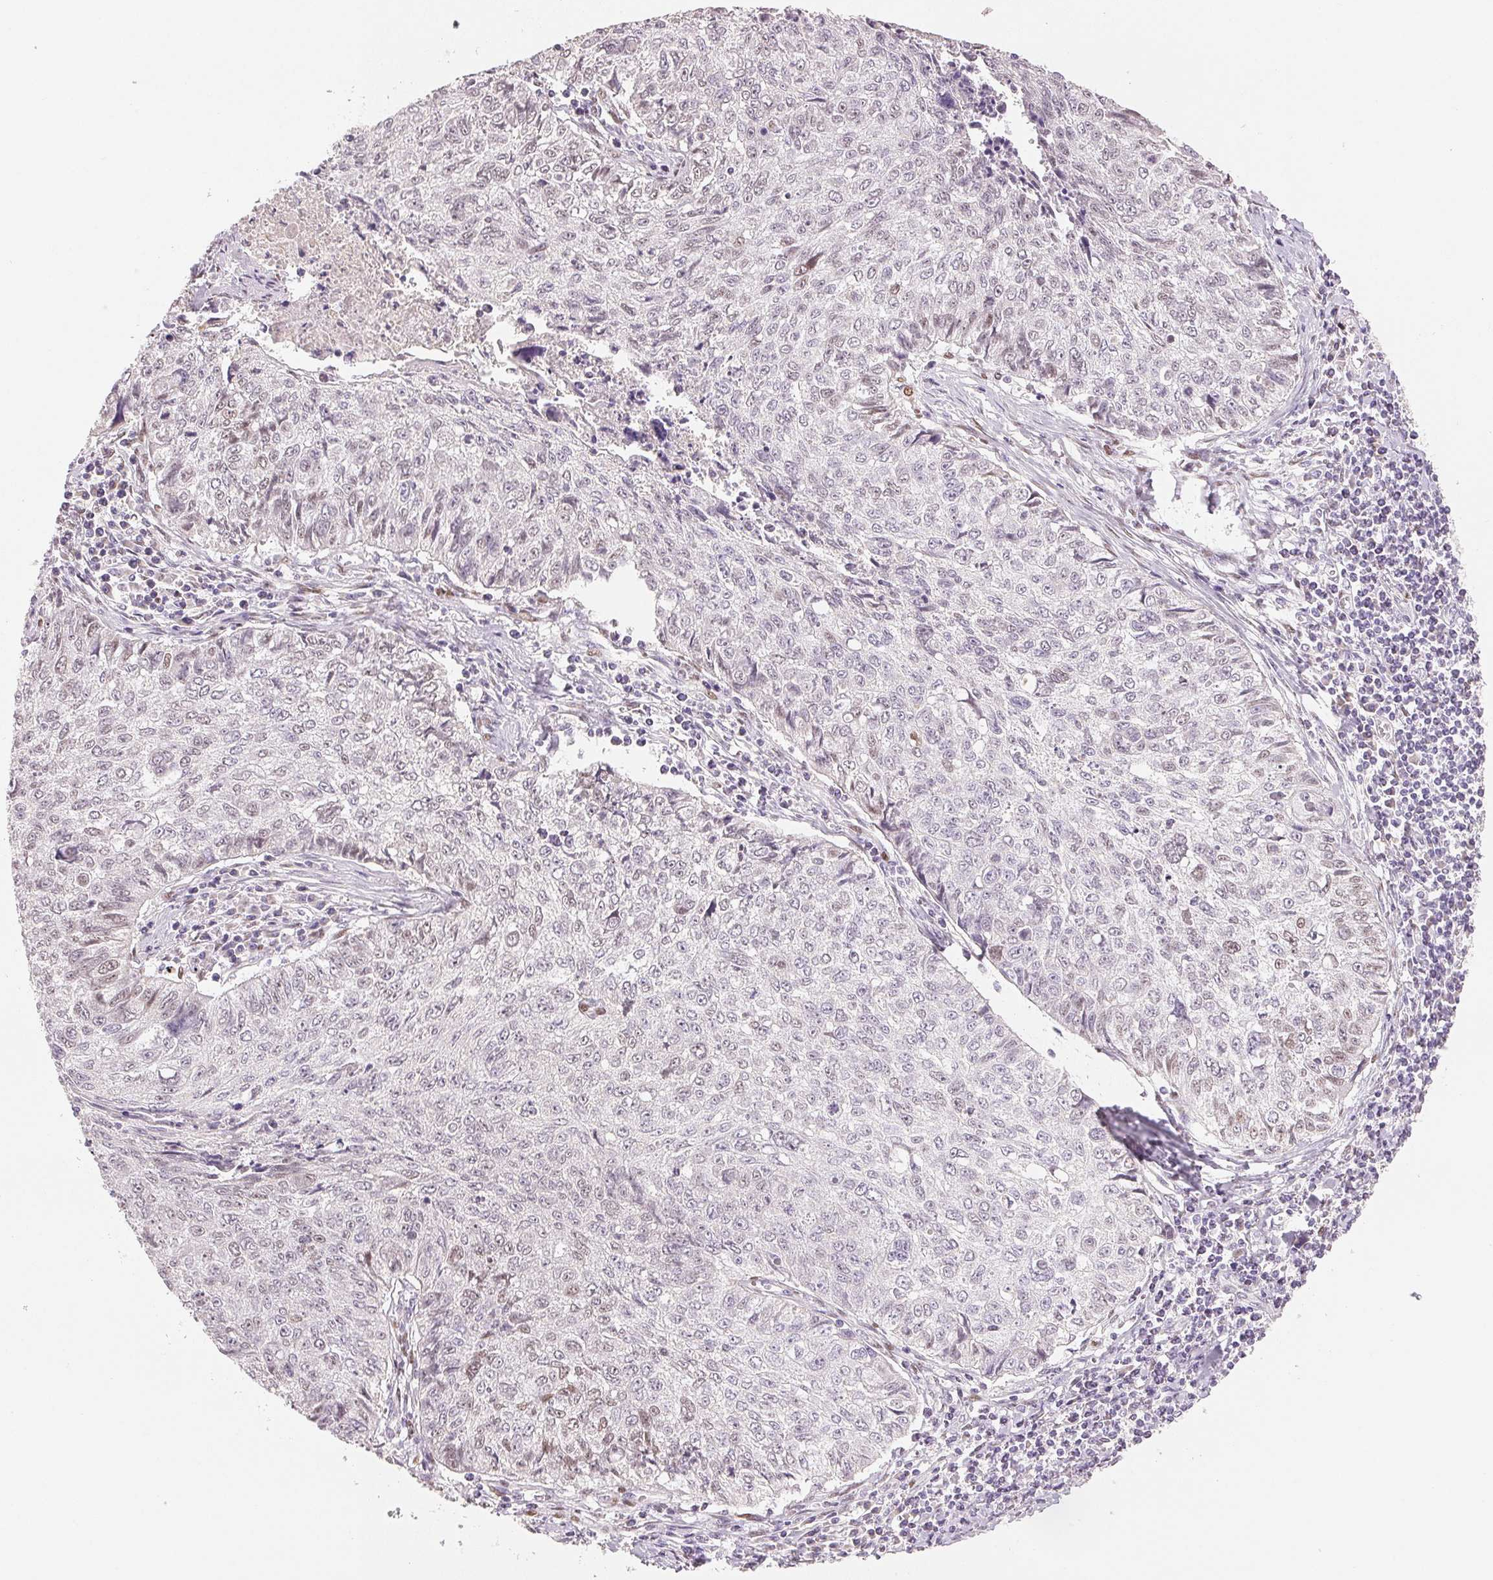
{"staining": {"intensity": "weak", "quantity": "<25%", "location": "nuclear"}, "tissue": "lung cancer", "cell_type": "Tumor cells", "image_type": "cancer", "snomed": [{"axis": "morphology", "description": "Normal morphology"}, {"axis": "morphology", "description": "Aneuploidy"}, {"axis": "morphology", "description": "Squamous cell carcinoma, NOS"}, {"axis": "topography", "description": "Lymph node"}, {"axis": "topography", "description": "Lung"}], "caption": "An immunohistochemistry (IHC) image of lung cancer (aneuploidy) is shown. There is no staining in tumor cells of lung cancer (aneuploidy).", "gene": "SMARCD3", "patient": {"sex": "female", "age": 76}}